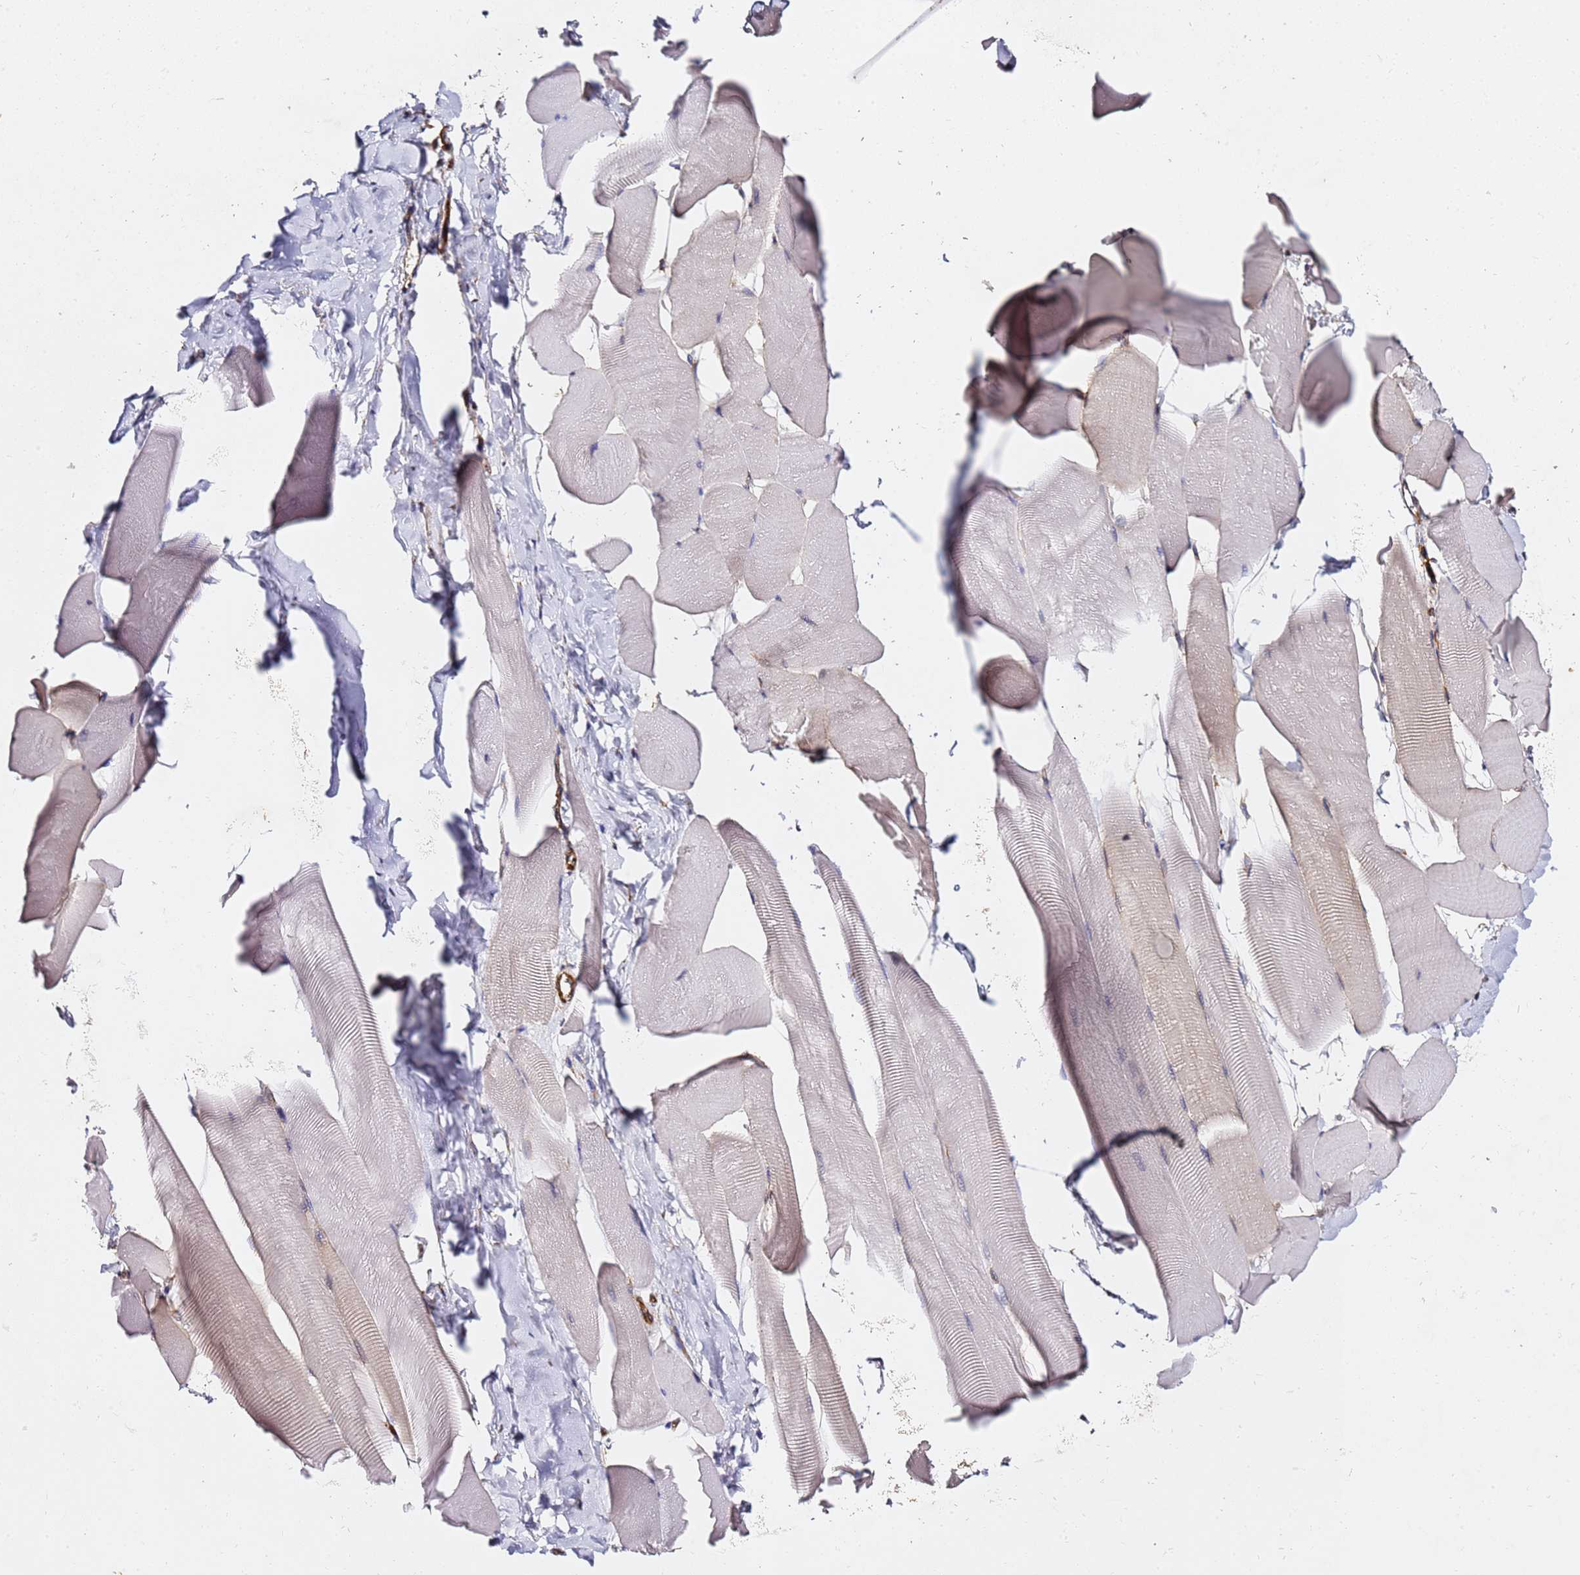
{"staining": {"intensity": "weak", "quantity": "<25%", "location": "cytoplasmic/membranous"}, "tissue": "skeletal muscle", "cell_type": "Myocytes", "image_type": "normal", "snomed": [{"axis": "morphology", "description": "Normal tissue, NOS"}, {"axis": "topography", "description": "Skeletal muscle"}], "caption": "Myocytes are negative for brown protein staining in unremarkable skeletal muscle. (DAB immunohistochemistry visualized using brightfield microscopy, high magnification).", "gene": "TPST1", "patient": {"sex": "male", "age": 25}}